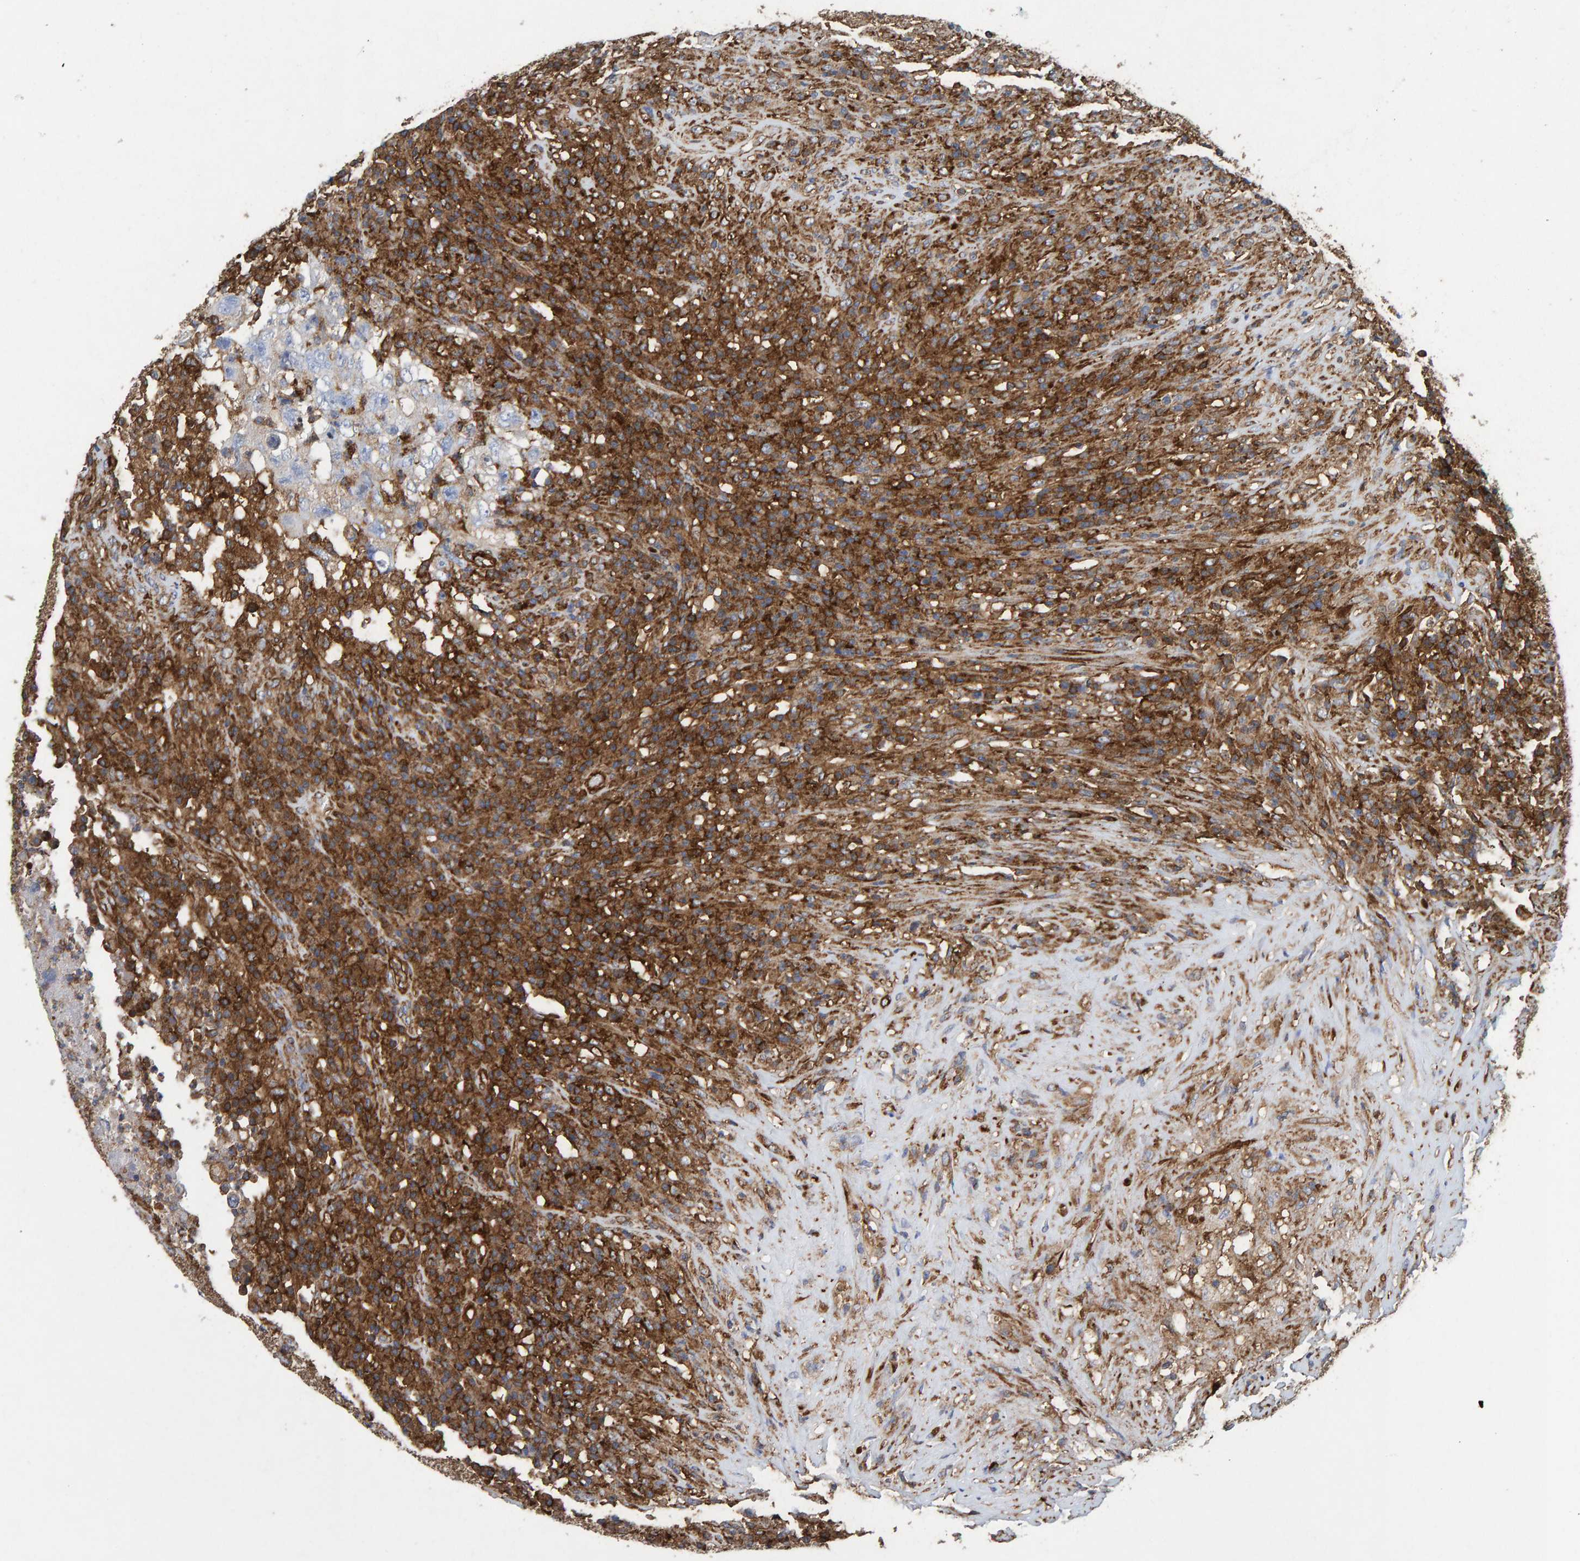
{"staining": {"intensity": "negative", "quantity": "none", "location": "none"}, "tissue": "testis cancer", "cell_type": "Tumor cells", "image_type": "cancer", "snomed": [{"axis": "morphology", "description": "Necrosis, NOS"}, {"axis": "morphology", "description": "Carcinoma, Embryonal, NOS"}, {"axis": "topography", "description": "Testis"}], "caption": "This is an immunohistochemistry (IHC) histopathology image of human testis cancer. There is no expression in tumor cells.", "gene": "MVP", "patient": {"sex": "male", "age": 19}}